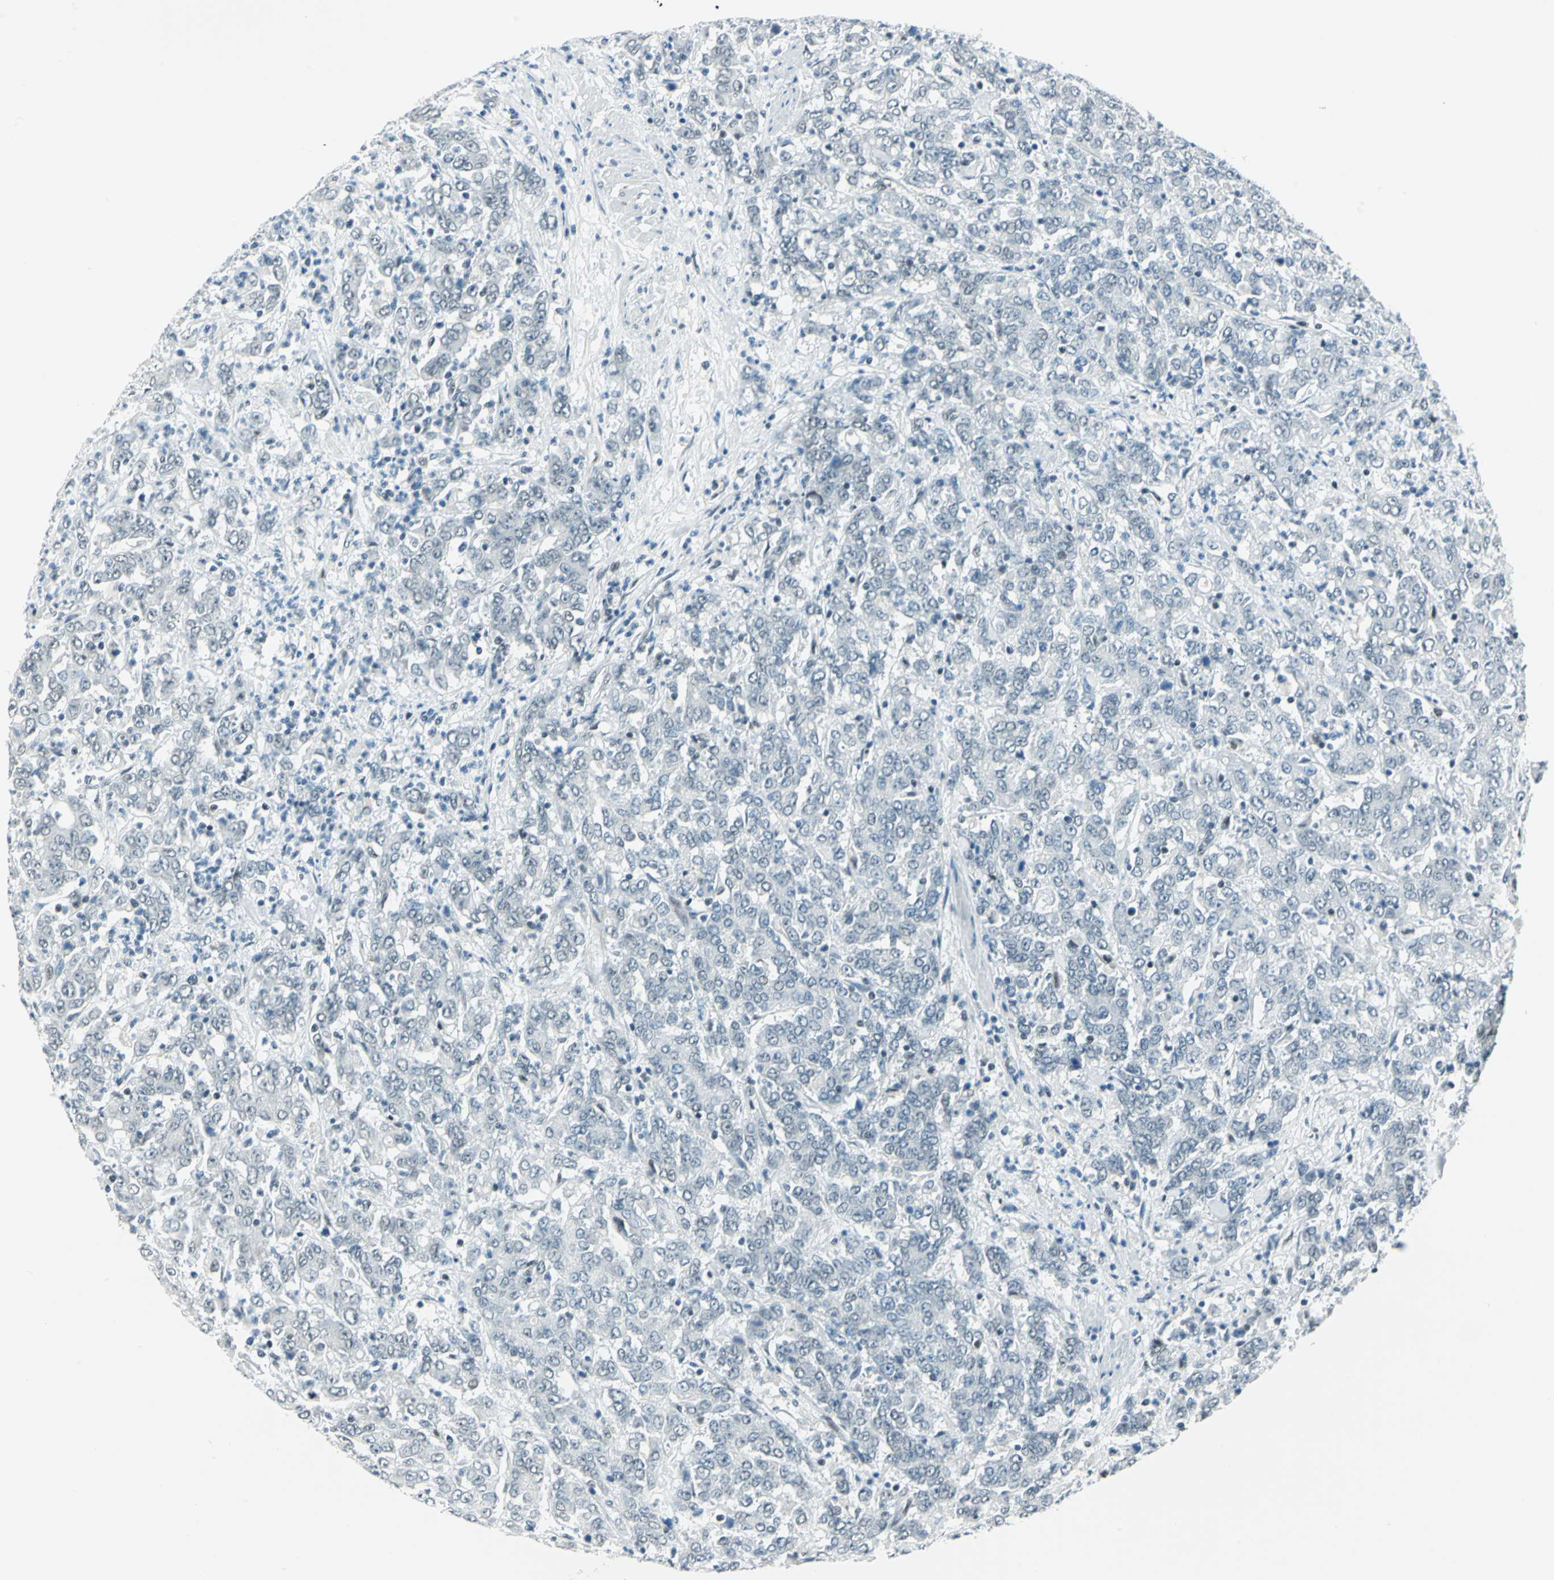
{"staining": {"intensity": "negative", "quantity": "none", "location": "none"}, "tissue": "stomach cancer", "cell_type": "Tumor cells", "image_type": "cancer", "snomed": [{"axis": "morphology", "description": "Adenocarcinoma, NOS"}, {"axis": "topography", "description": "Stomach, lower"}], "caption": "This is an immunohistochemistry micrograph of stomach cancer (adenocarcinoma). There is no positivity in tumor cells.", "gene": "MTMR10", "patient": {"sex": "female", "age": 71}}